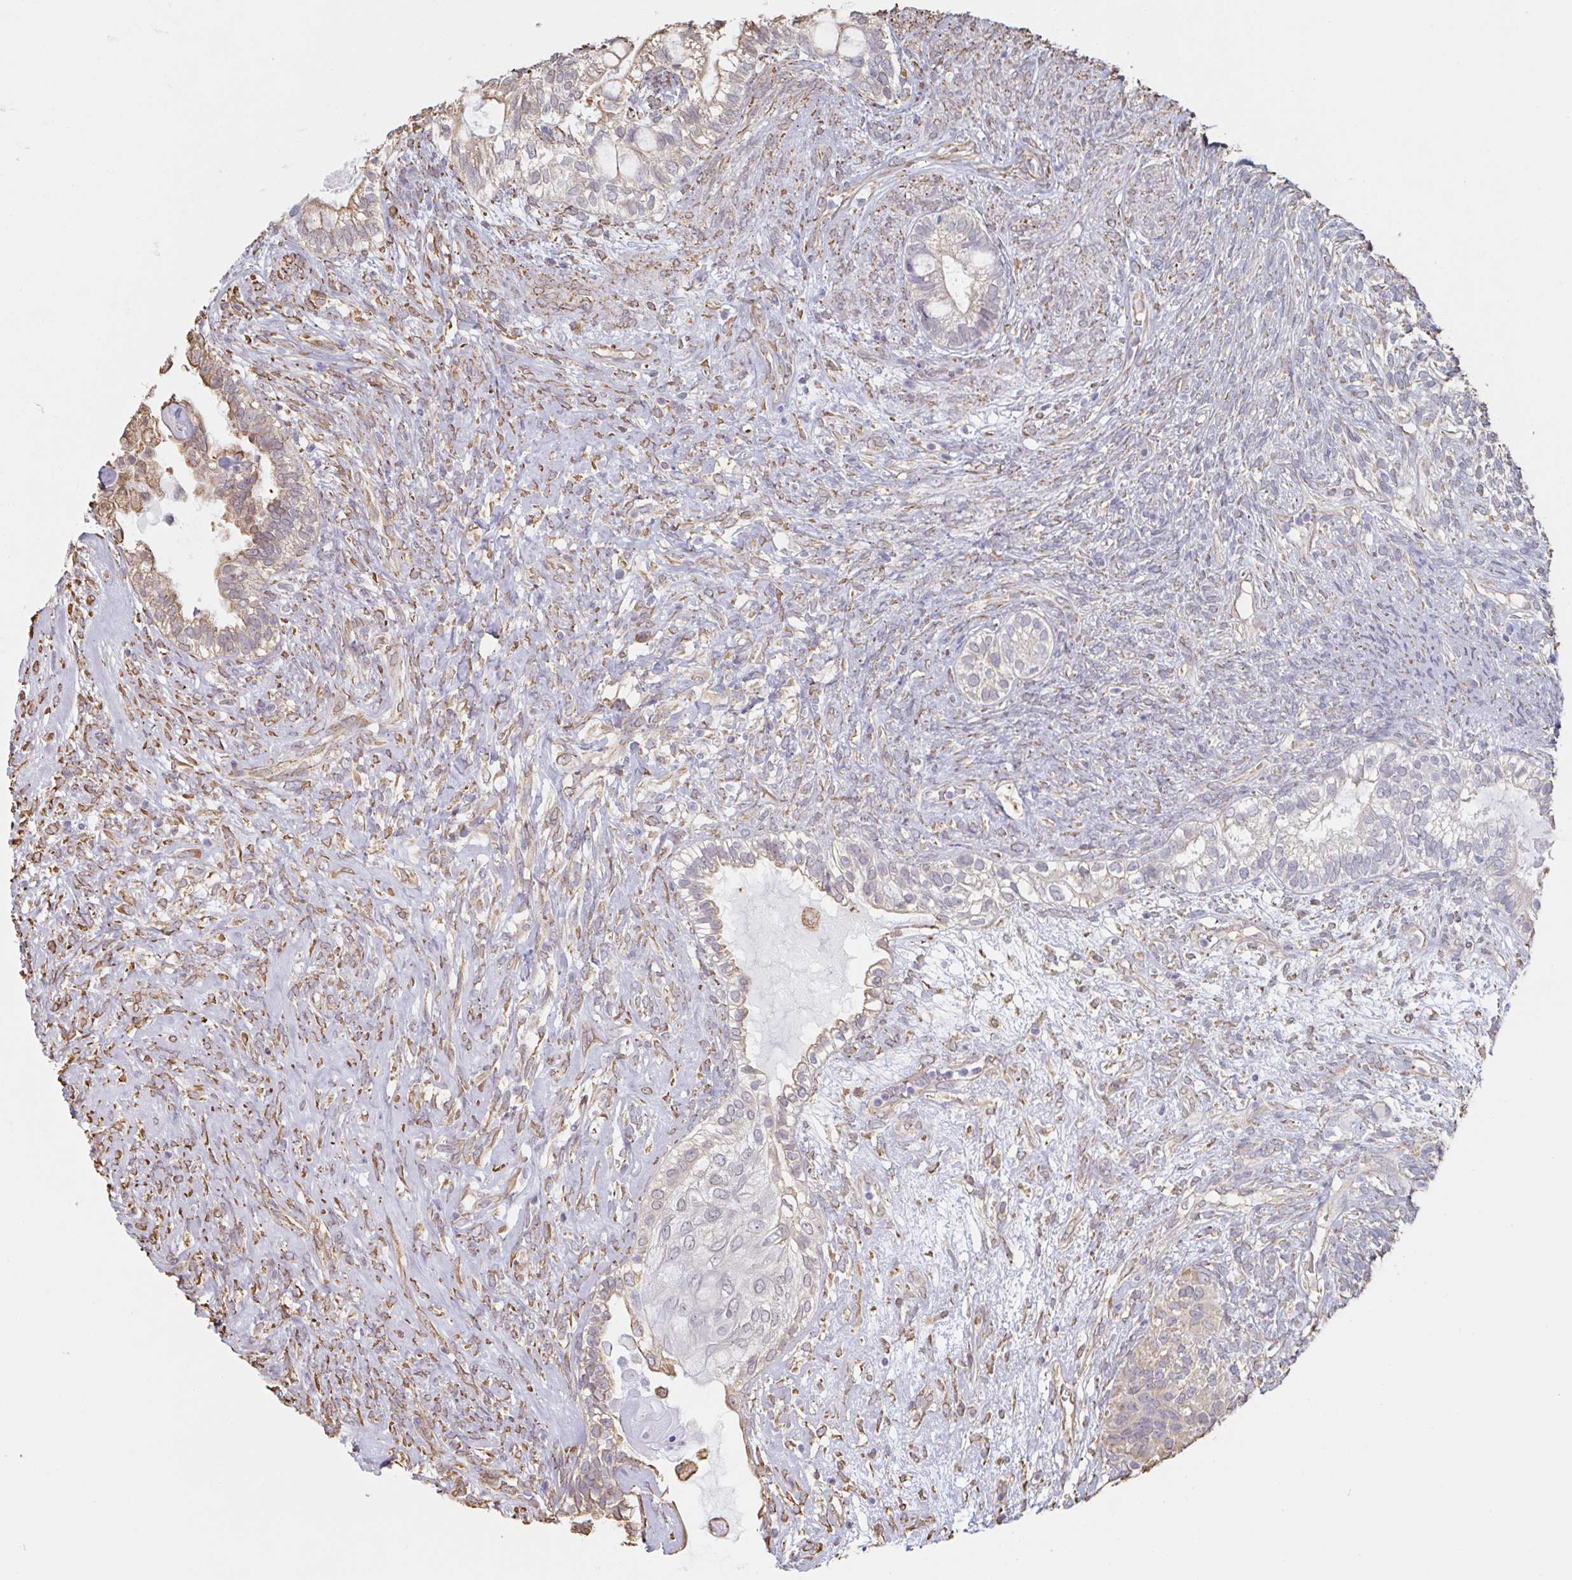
{"staining": {"intensity": "moderate", "quantity": "<25%", "location": "cytoplasmic/membranous"}, "tissue": "testis cancer", "cell_type": "Tumor cells", "image_type": "cancer", "snomed": [{"axis": "morphology", "description": "Seminoma, NOS"}, {"axis": "morphology", "description": "Carcinoma, Embryonal, NOS"}, {"axis": "topography", "description": "Testis"}], "caption": "Immunohistochemical staining of human testis cancer reveals moderate cytoplasmic/membranous protein positivity in approximately <25% of tumor cells.", "gene": "RAB5IF", "patient": {"sex": "male", "age": 41}}